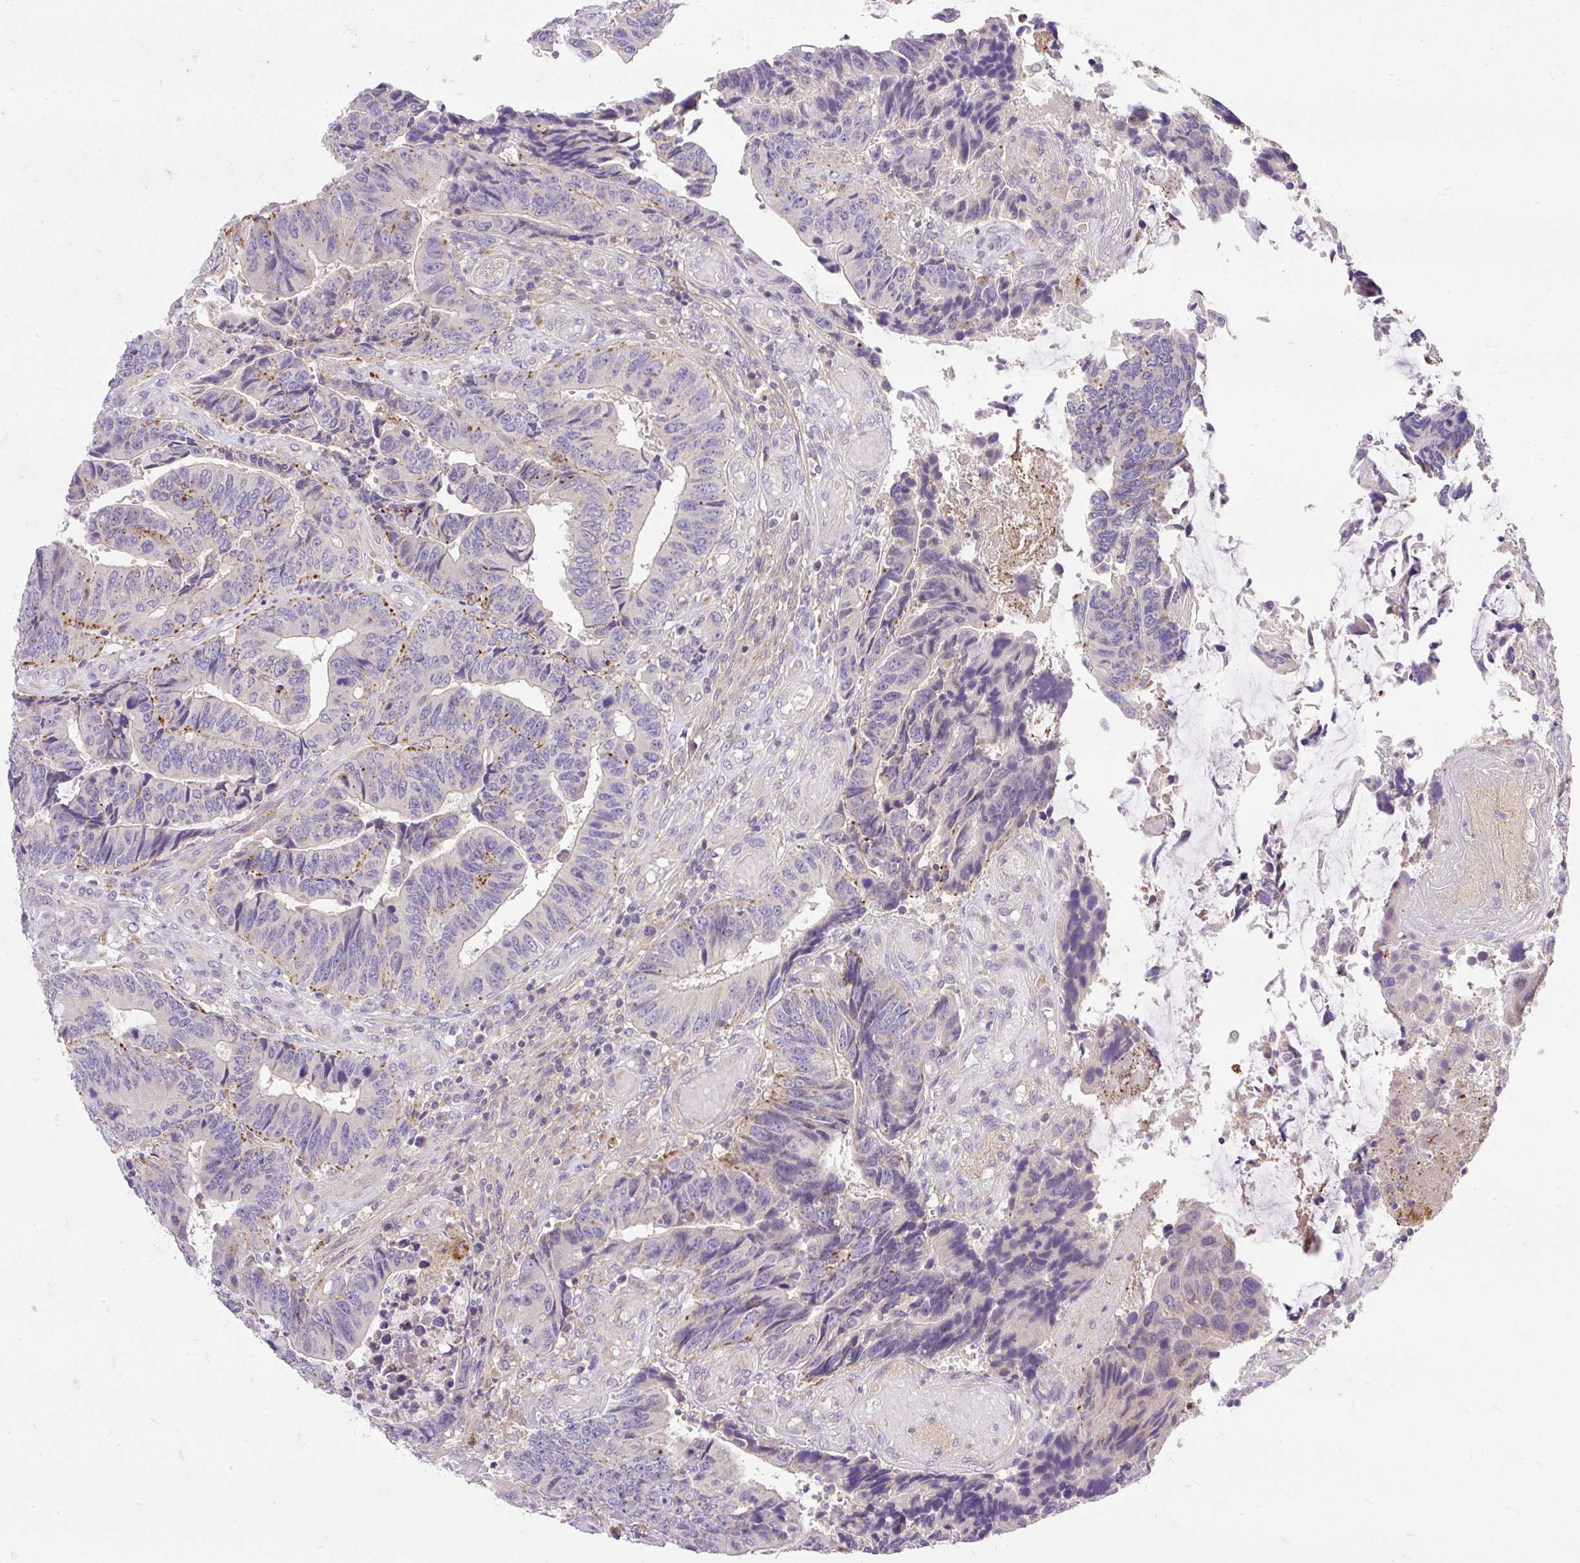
{"staining": {"intensity": "moderate", "quantity": "25%-75%", "location": "cytoplasmic/membranous"}, "tissue": "colorectal cancer", "cell_type": "Tumor cells", "image_type": "cancer", "snomed": [{"axis": "morphology", "description": "Adenocarcinoma, NOS"}, {"axis": "topography", "description": "Colon"}], "caption": "DAB immunohistochemical staining of adenocarcinoma (colorectal) exhibits moderate cytoplasmic/membranous protein expression in approximately 25%-75% of tumor cells.", "gene": "HEXB", "patient": {"sex": "male", "age": 87}}